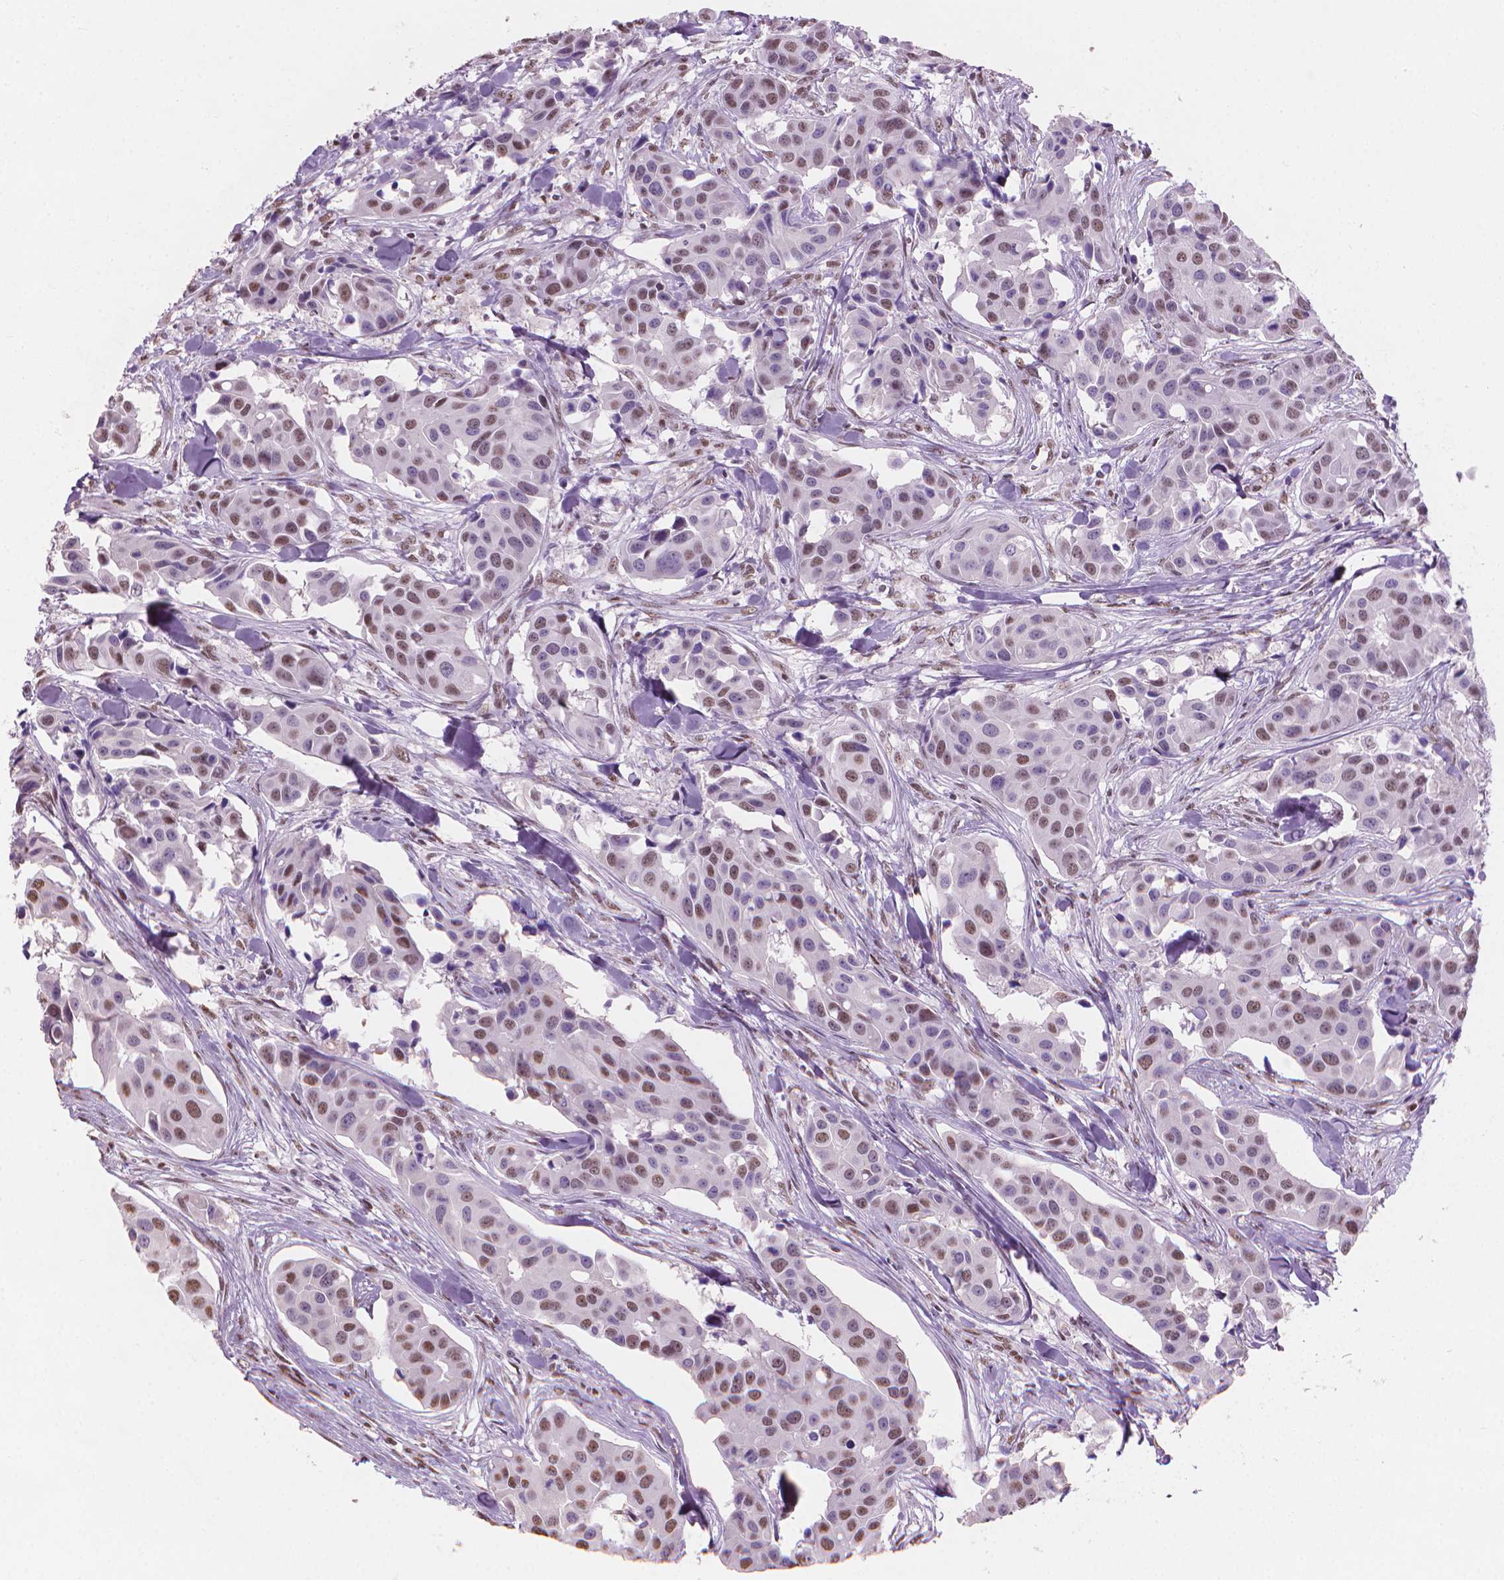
{"staining": {"intensity": "moderate", "quantity": "<25%", "location": "nuclear"}, "tissue": "head and neck cancer", "cell_type": "Tumor cells", "image_type": "cancer", "snomed": [{"axis": "morphology", "description": "Adenocarcinoma, NOS"}, {"axis": "topography", "description": "Head-Neck"}], "caption": "A low amount of moderate nuclear expression is present in about <25% of tumor cells in adenocarcinoma (head and neck) tissue. (Stains: DAB in brown, nuclei in blue, Microscopy: brightfield microscopy at high magnification).", "gene": "PIAS2", "patient": {"sex": "male", "age": 76}}